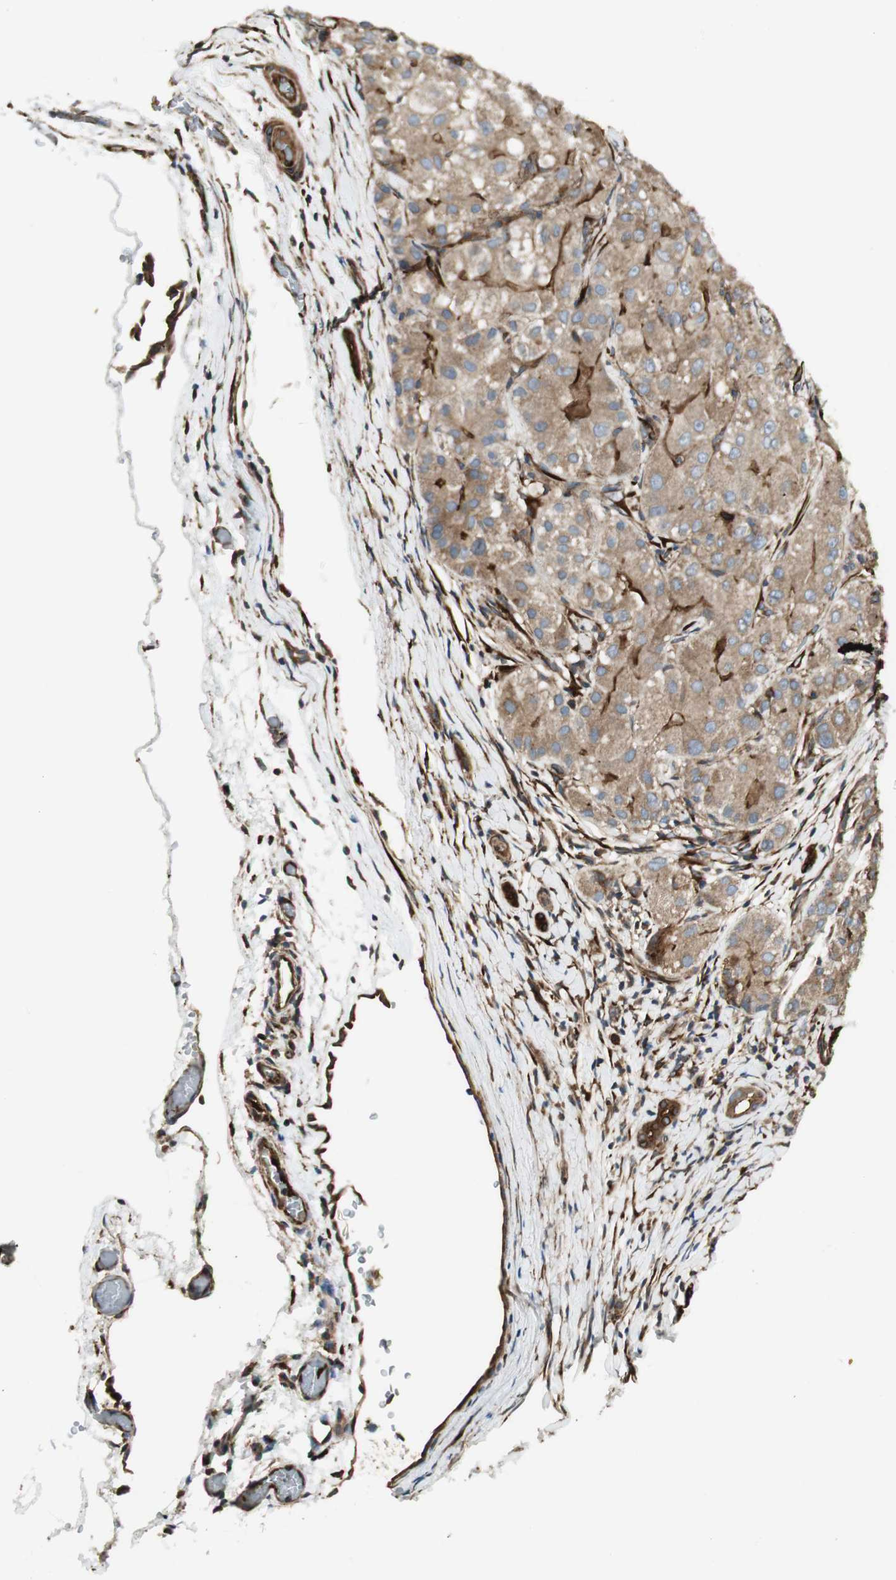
{"staining": {"intensity": "weak", "quantity": ">75%", "location": "cytoplasmic/membranous"}, "tissue": "liver cancer", "cell_type": "Tumor cells", "image_type": "cancer", "snomed": [{"axis": "morphology", "description": "Carcinoma, Hepatocellular, NOS"}, {"axis": "topography", "description": "Liver"}], "caption": "IHC (DAB) staining of liver cancer displays weak cytoplasmic/membranous protein staining in approximately >75% of tumor cells.", "gene": "PRKG1", "patient": {"sex": "male", "age": 80}}